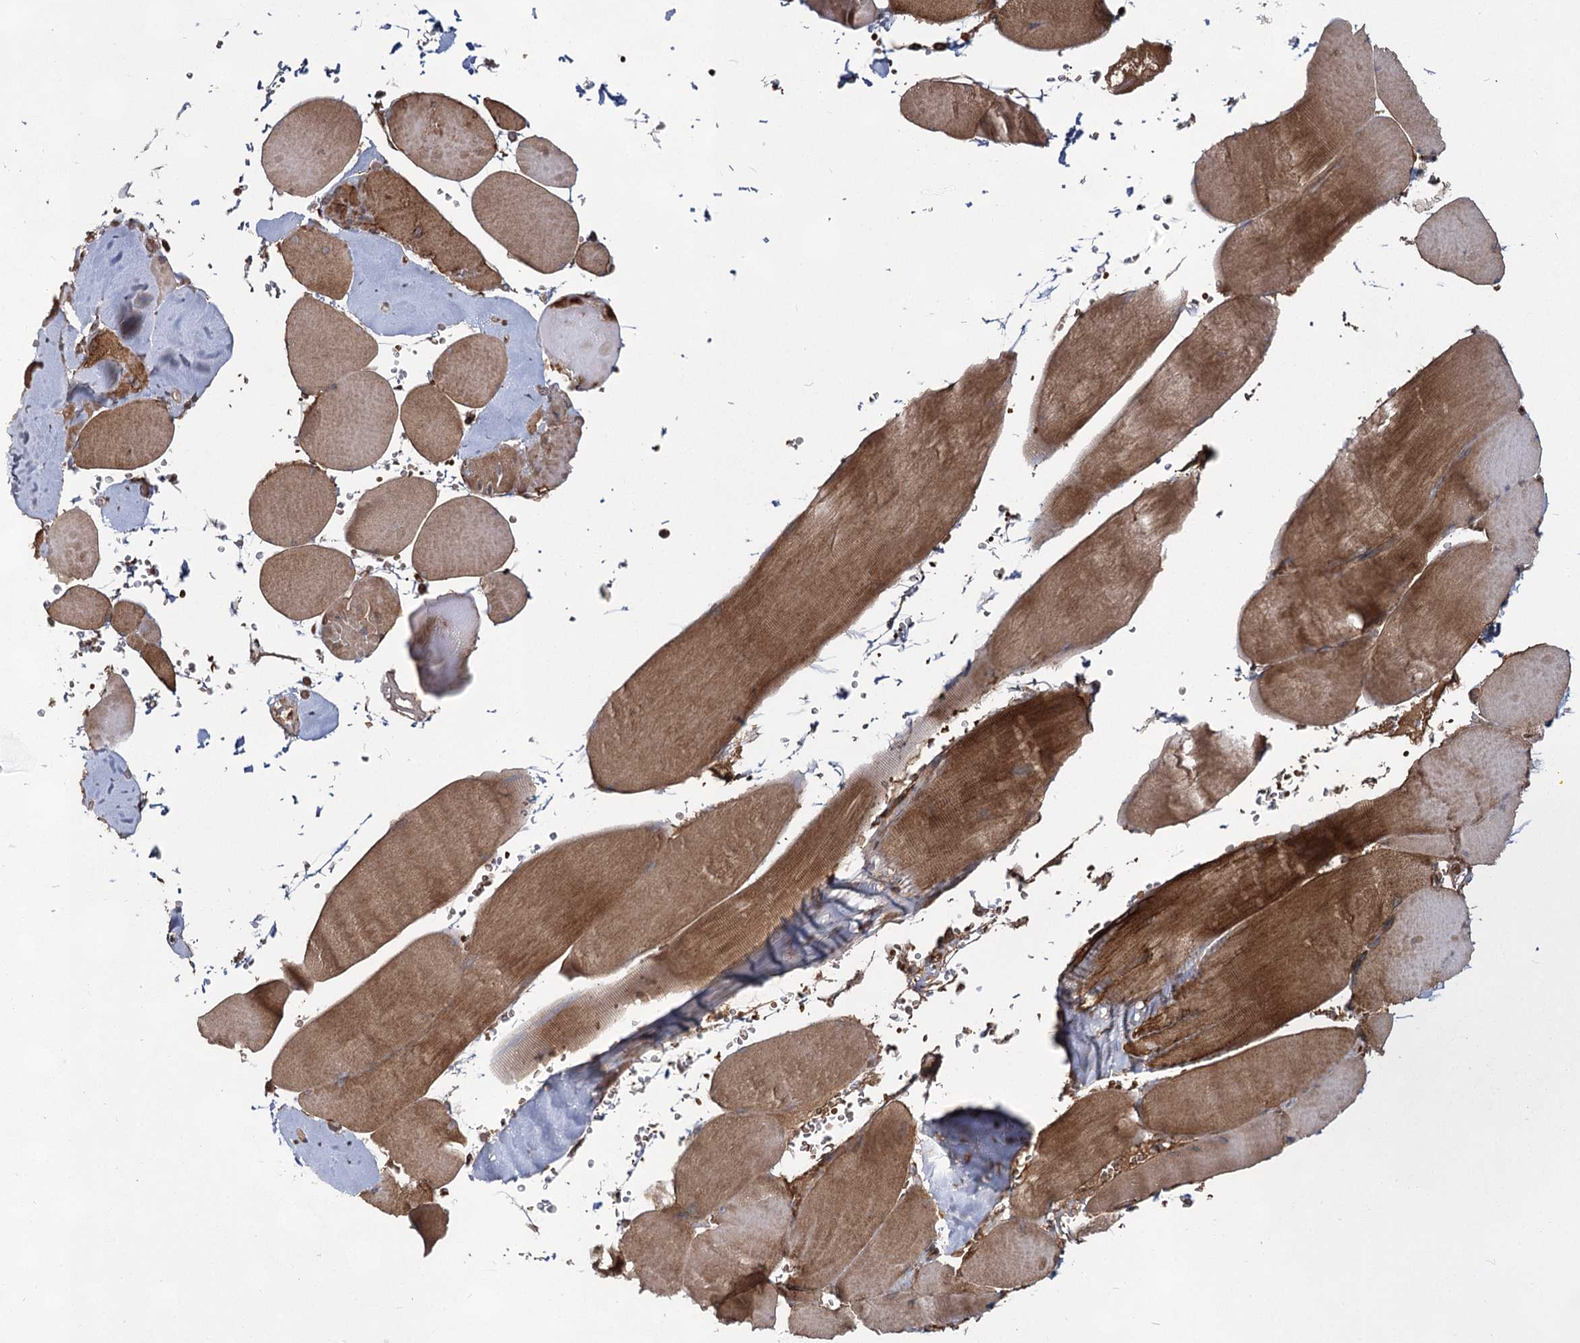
{"staining": {"intensity": "strong", "quantity": ">75%", "location": "cytoplasmic/membranous"}, "tissue": "skeletal muscle", "cell_type": "Myocytes", "image_type": "normal", "snomed": [{"axis": "morphology", "description": "Normal tissue, NOS"}, {"axis": "topography", "description": "Skeletal muscle"}, {"axis": "topography", "description": "Head-Neck"}], "caption": "High-magnification brightfield microscopy of unremarkable skeletal muscle stained with DAB (brown) and counterstained with hematoxylin (blue). myocytes exhibit strong cytoplasmic/membranous staining is appreciated in approximately>75% of cells. (DAB (3,3'-diaminobenzidine) IHC, brown staining for protein, blue staining for nuclei).", "gene": "IQSEC1", "patient": {"sex": "male", "age": 66}}